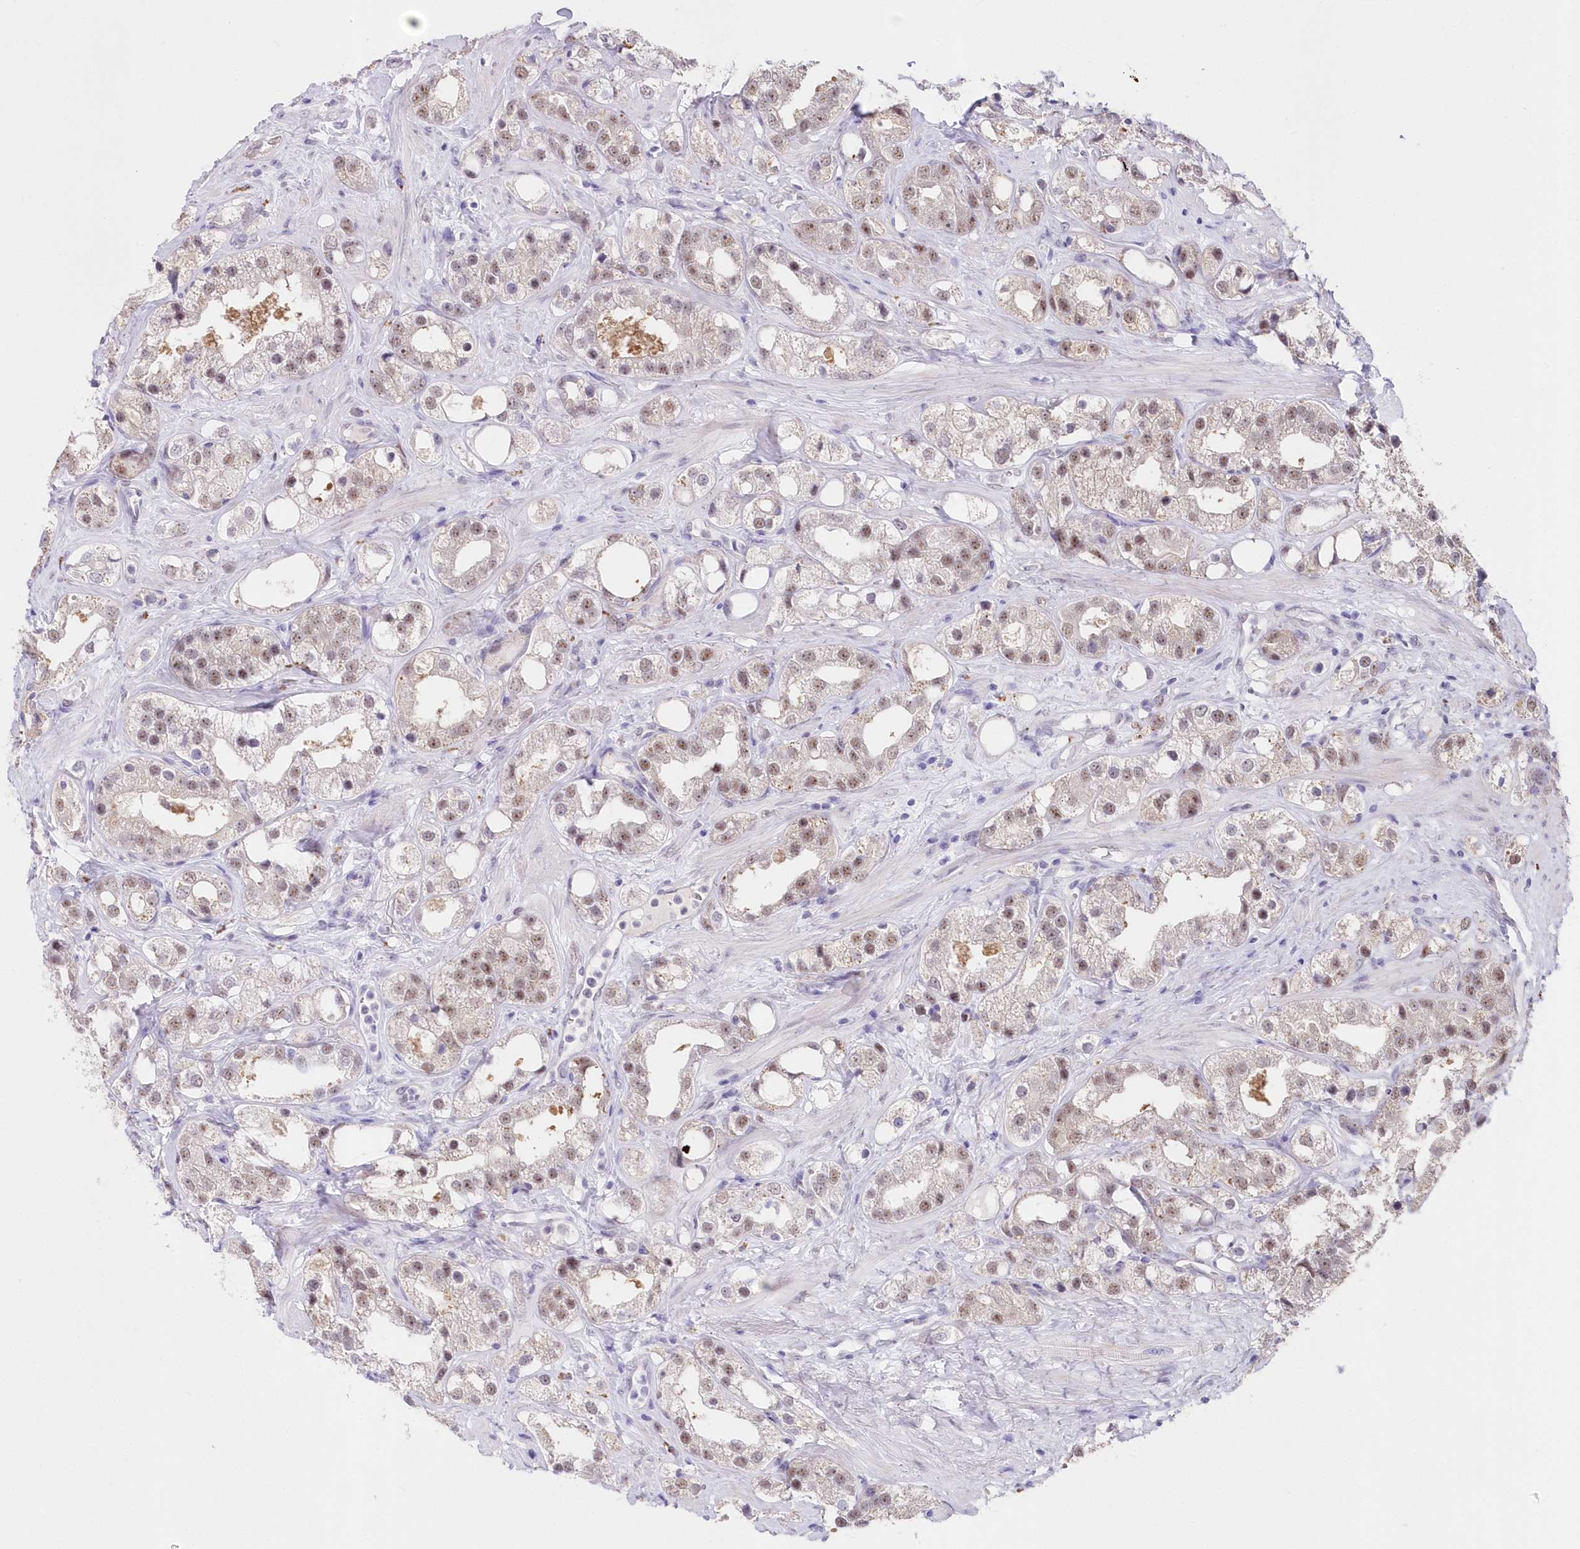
{"staining": {"intensity": "moderate", "quantity": "25%-75%", "location": "nuclear"}, "tissue": "prostate cancer", "cell_type": "Tumor cells", "image_type": "cancer", "snomed": [{"axis": "morphology", "description": "Adenocarcinoma, NOS"}, {"axis": "topography", "description": "Prostate"}], "caption": "Tumor cells display moderate nuclear staining in about 25%-75% of cells in prostate adenocarcinoma.", "gene": "RBM27", "patient": {"sex": "male", "age": 79}}